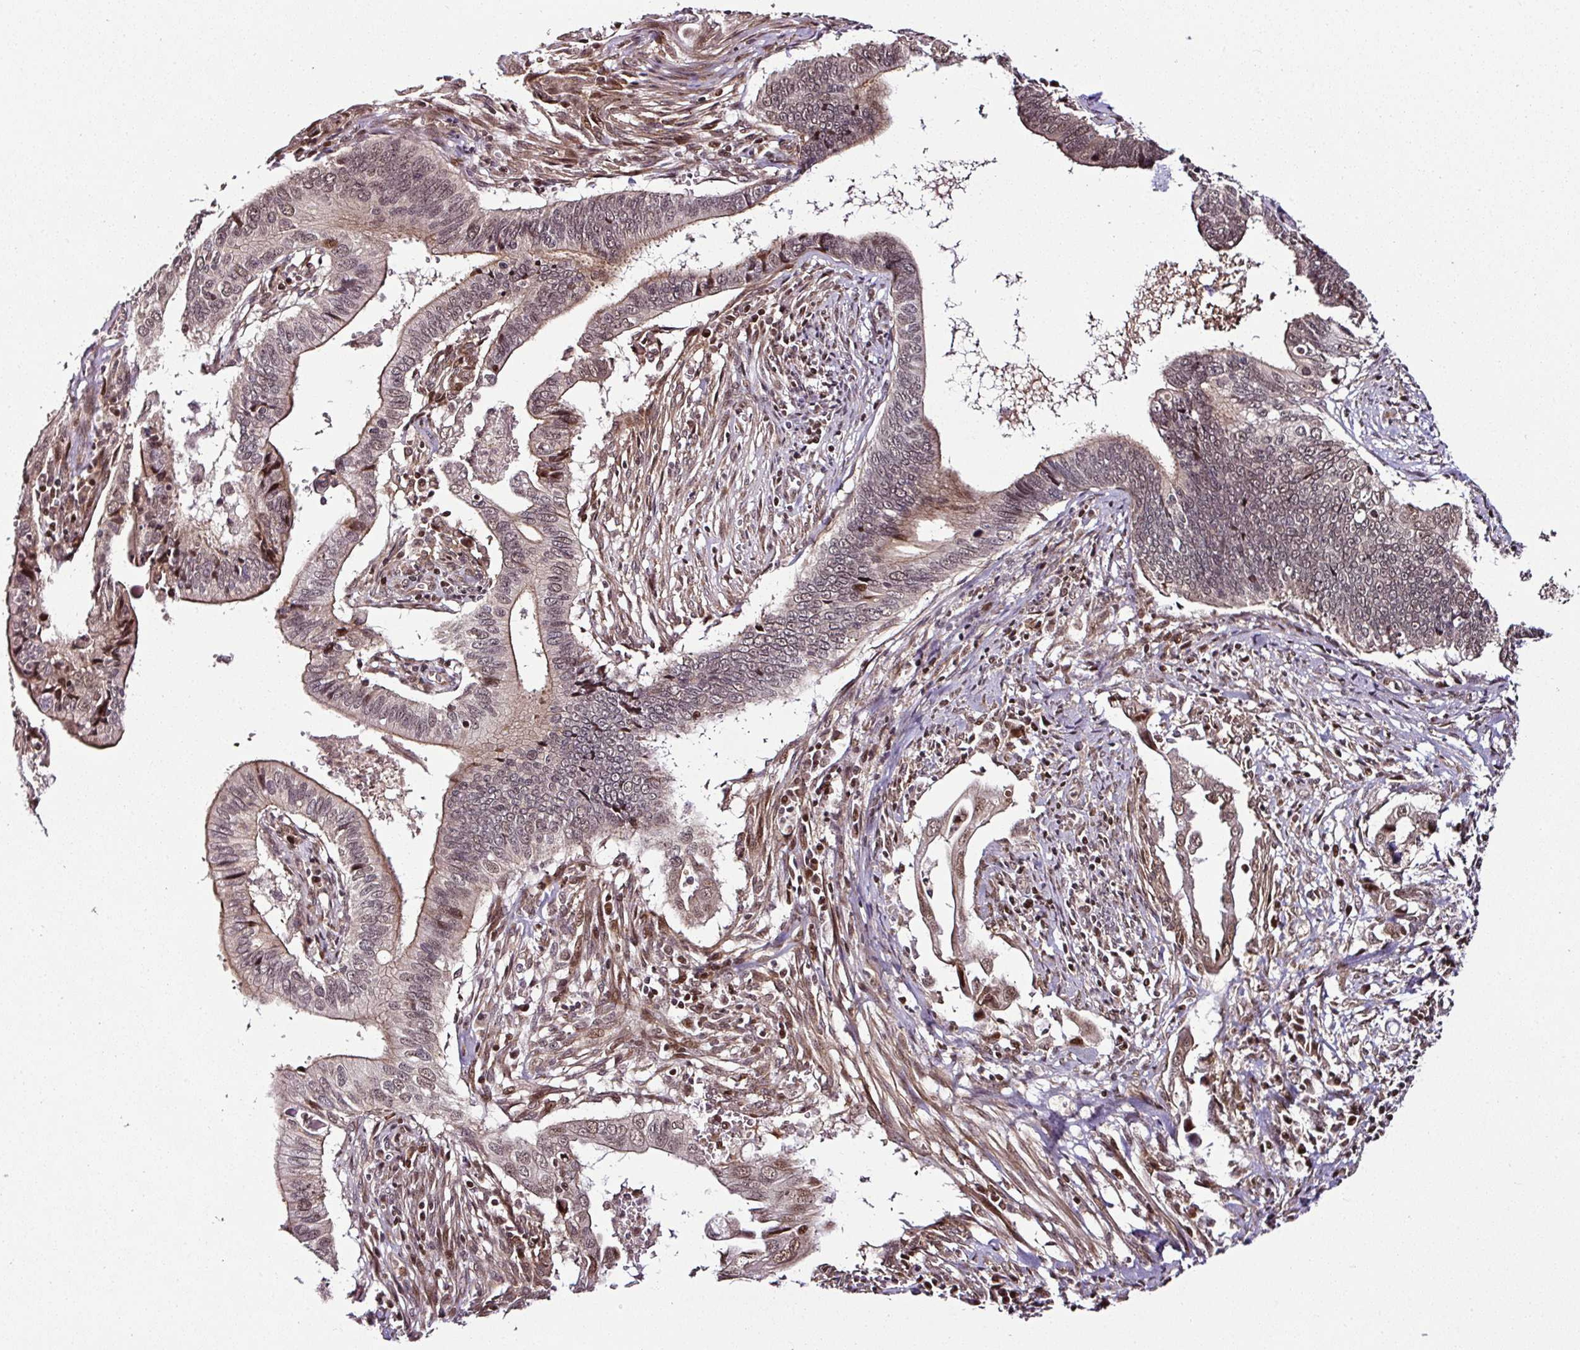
{"staining": {"intensity": "weak", "quantity": "<25%", "location": "cytoplasmic/membranous,nuclear"}, "tissue": "cervical cancer", "cell_type": "Tumor cells", "image_type": "cancer", "snomed": [{"axis": "morphology", "description": "Adenocarcinoma, NOS"}, {"axis": "topography", "description": "Cervix"}], "caption": "Cervical adenocarcinoma stained for a protein using immunohistochemistry (IHC) reveals no expression tumor cells.", "gene": "COPRS", "patient": {"sex": "female", "age": 42}}